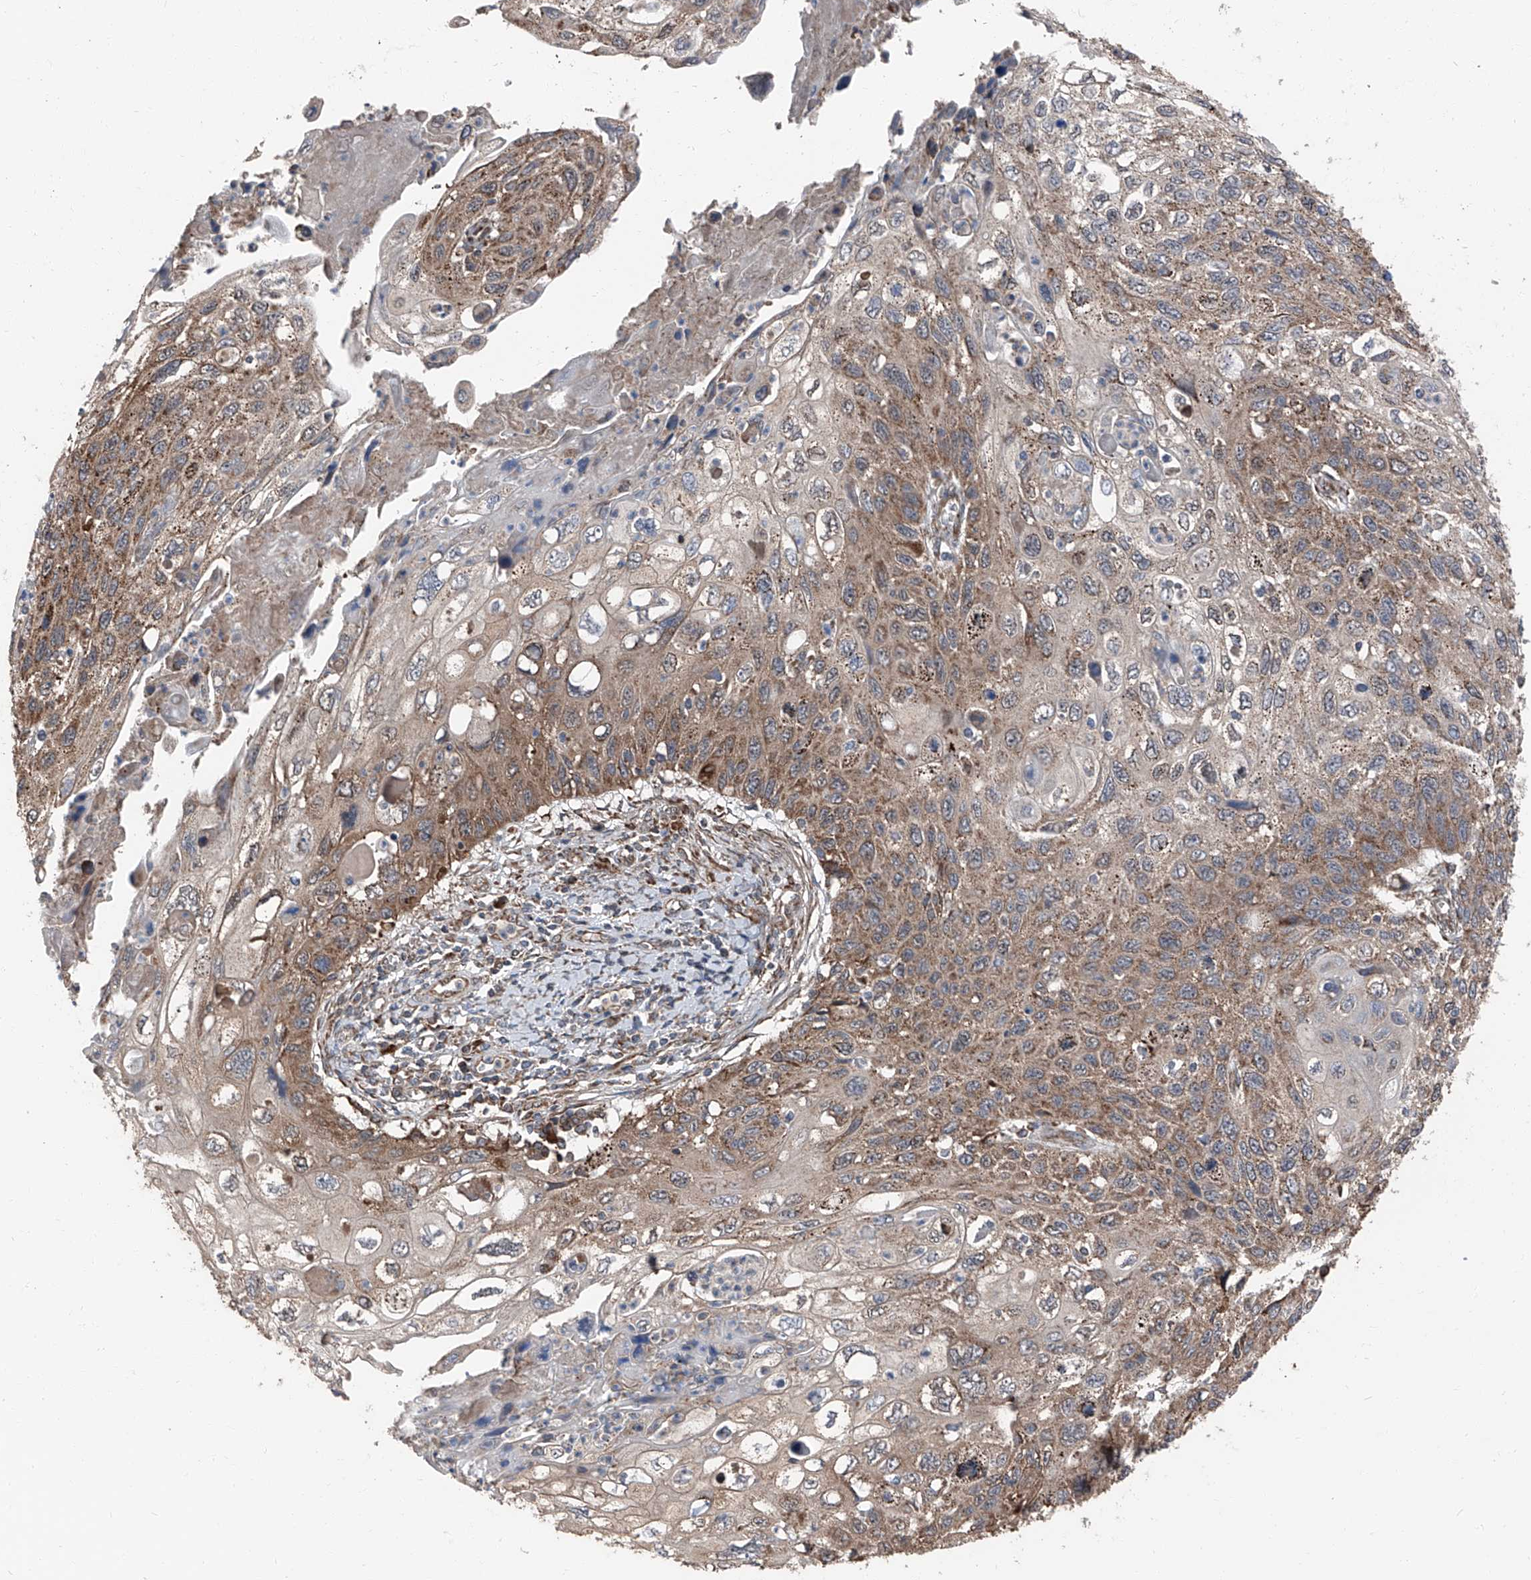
{"staining": {"intensity": "moderate", "quantity": "25%-75%", "location": "cytoplasmic/membranous"}, "tissue": "cervical cancer", "cell_type": "Tumor cells", "image_type": "cancer", "snomed": [{"axis": "morphology", "description": "Squamous cell carcinoma, NOS"}, {"axis": "topography", "description": "Cervix"}], "caption": "An immunohistochemistry histopathology image of tumor tissue is shown. Protein staining in brown shows moderate cytoplasmic/membranous positivity in cervical cancer within tumor cells.", "gene": "LIMK1", "patient": {"sex": "female", "age": 70}}